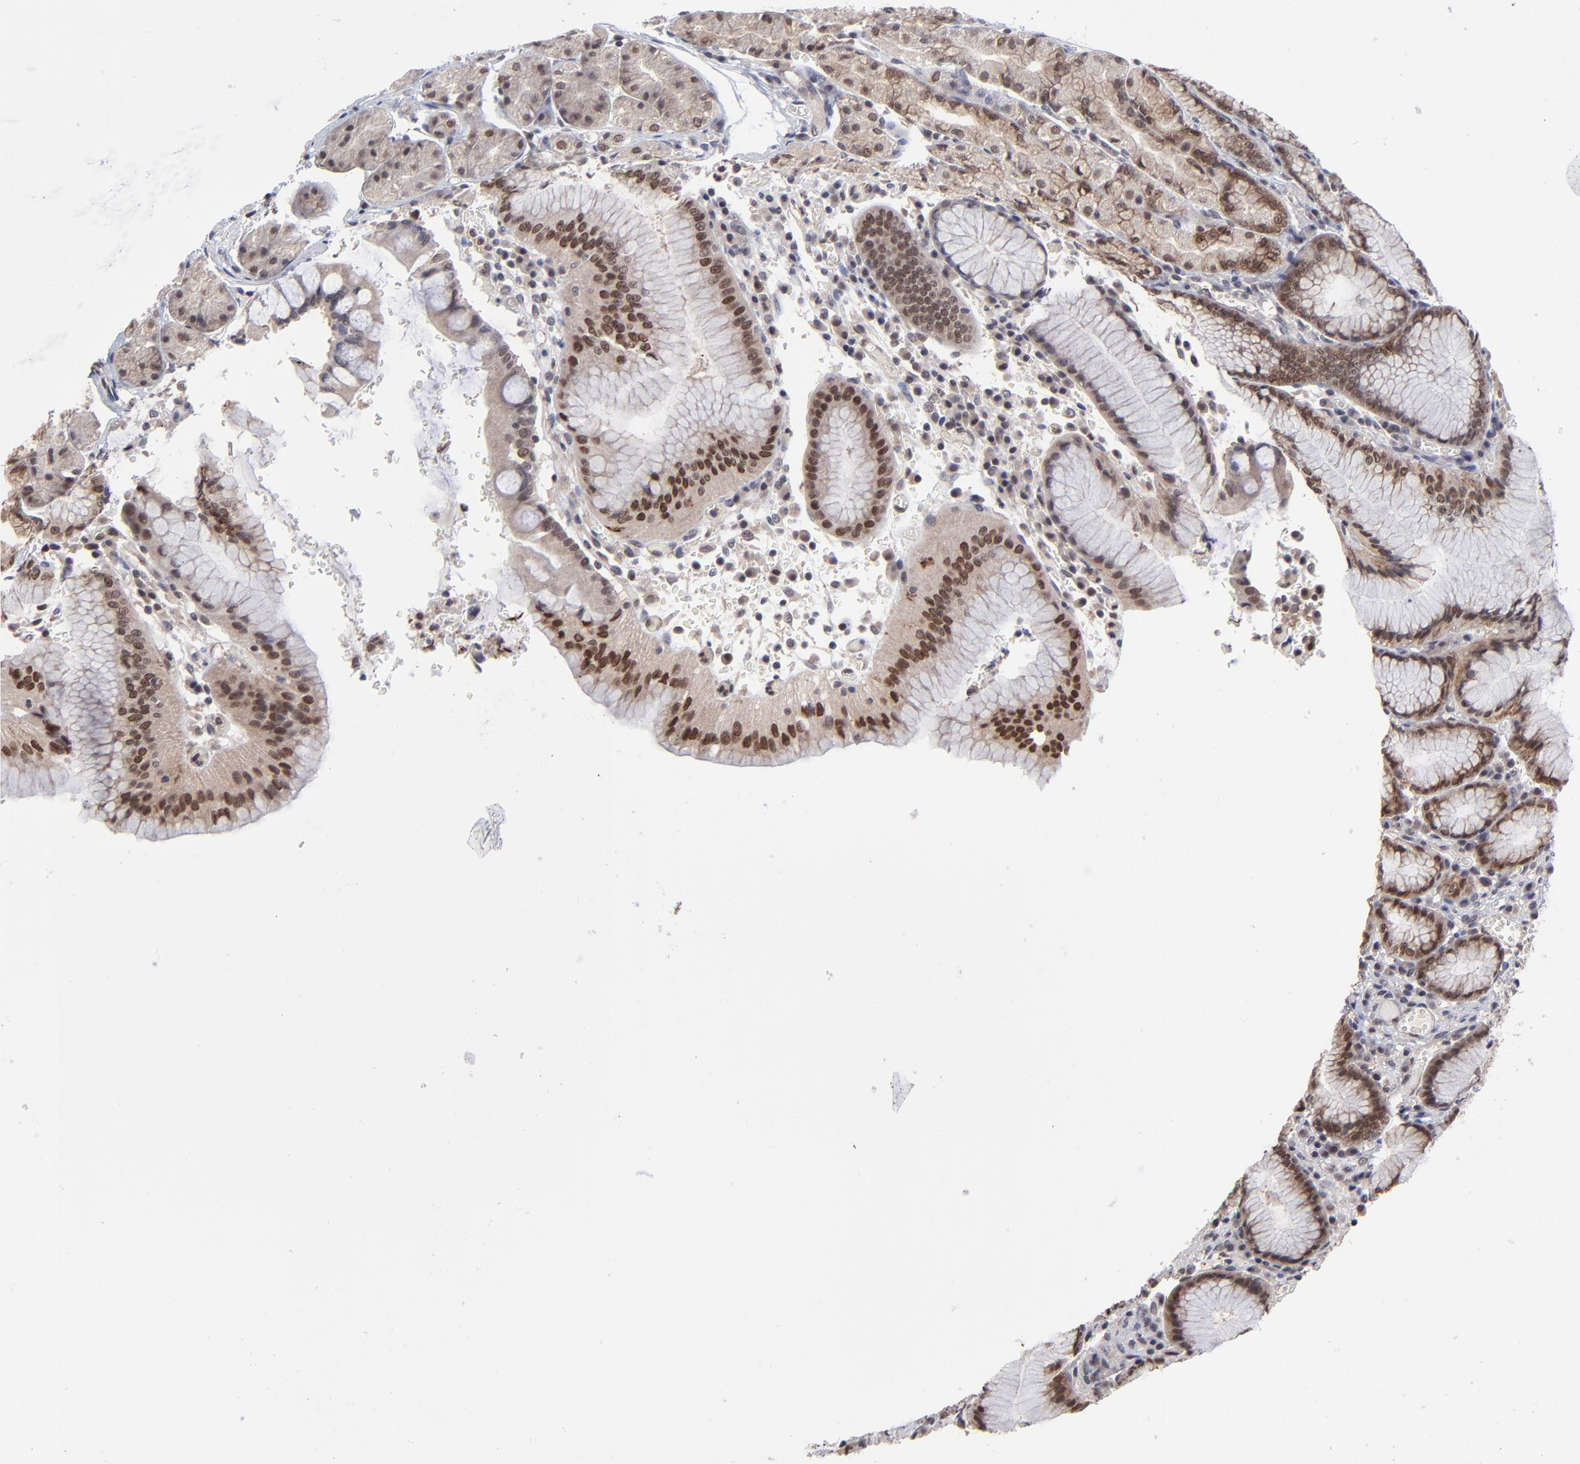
{"staining": {"intensity": "strong", "quantity": ">75%", "location": "cytoplasmic/membranous,nuclear"}, "tissue": "stomach", "cell_type": "Glandular cells", "image_type": "normal", "snomed": [{"axis": "morphology", "description": "Normal tissue, NOS"}, {"axis": "topography", "description": "Stomach, lower"}], "caption": "The immunohistochemical stain shows strong cytoplasmic/membranous,nuclear staining in glandular cells of unremarkable stomach. (IHC, brightfield microscopy, high magnification).", "gene": "ZNF419", "patient": {"sex": "female", "age": 73}}